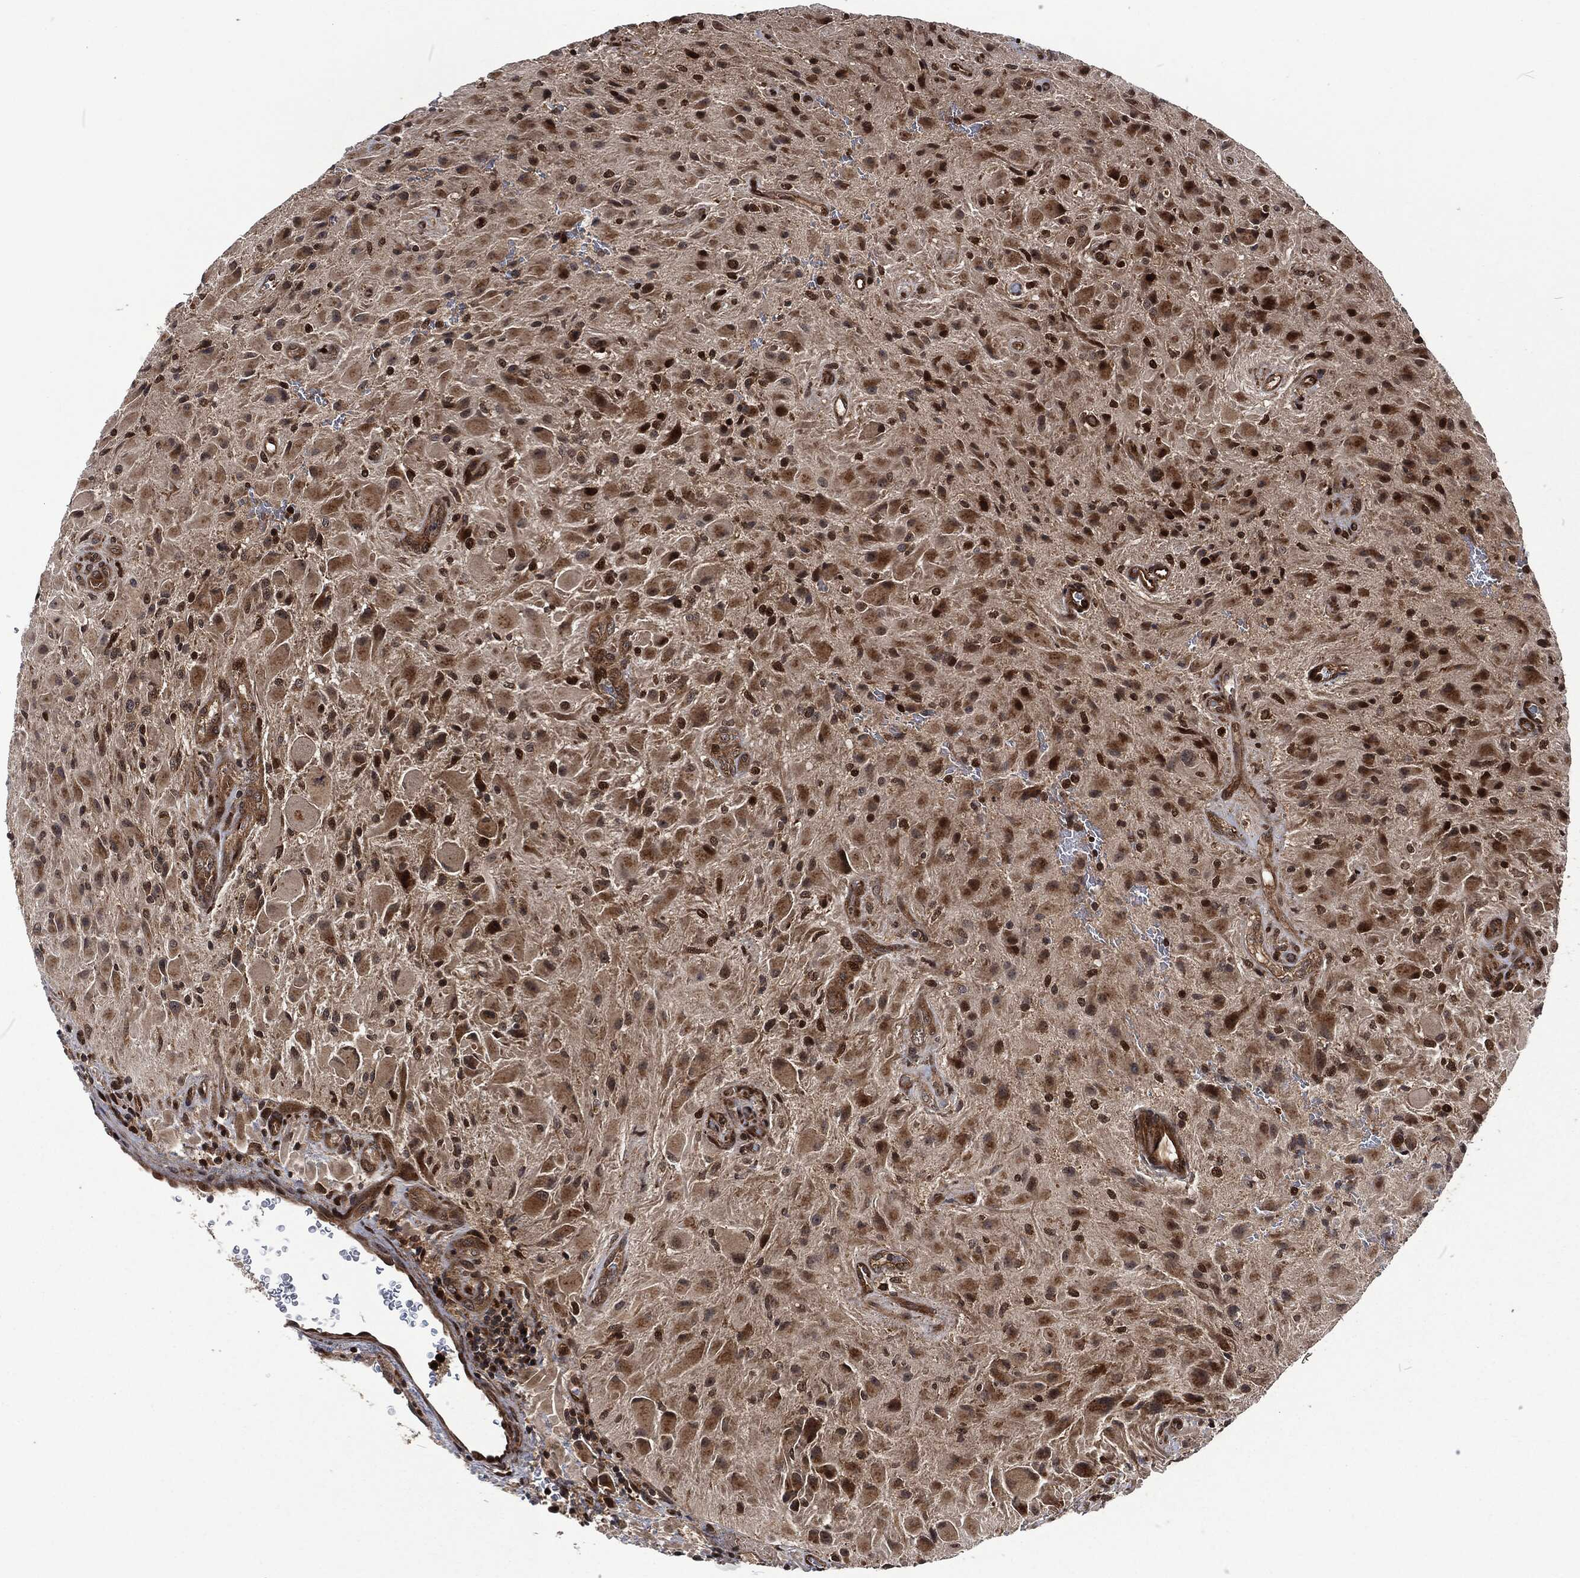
{"staining": {"intensity": "moderate", "quantity": "25%-75%", "location": "cytoplasmic/membranous"}, "tissue": "glioma", "cell_type": "Tumor cells", "image_type": "cancer", "snomed": [{"axis": "morphology", "description": "Glioma, malignant, High grade"}, {"axis": "topography", "description": "Cerebral cortex"}], "caption": "Human glioma stained with a brown dye exhibits moderate cytoplasmic/membranous positive expression in about 25%-75% of tumor cells.", "gene": "CMPK2", "patient": {"sex": "male", "age": 35}}